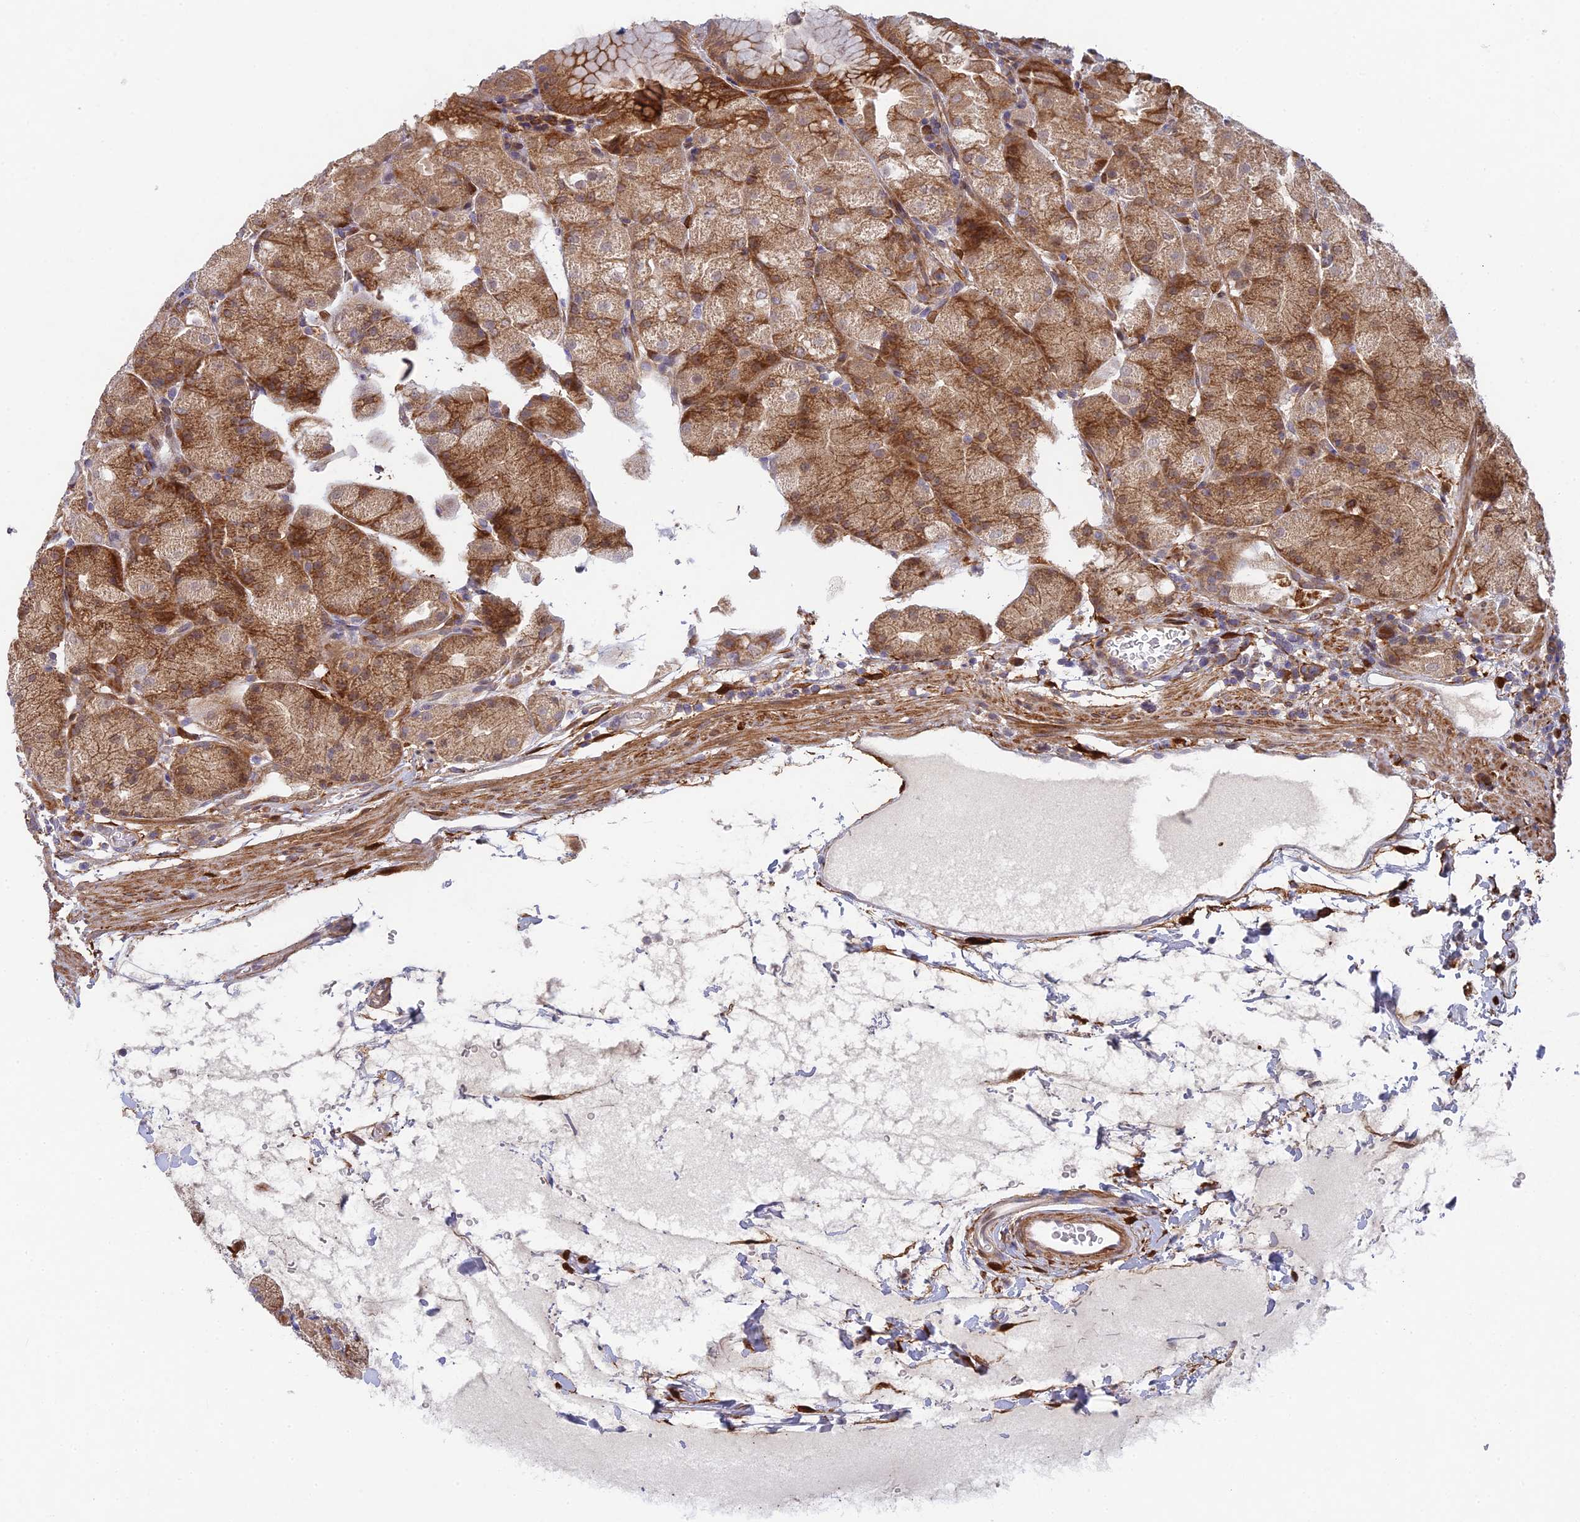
{"staining": {"intensity": "strong", "quantity": "25%-75%", "location": "cytoplasmic/membranous,nuclear"}, "tissue": "stomach", "cell_type": "Glandular cells", "image_type": "normal", "snomed": [{"axis": "morphology", "description": "Normal tissue, NOS"}, {"axis": "topography", "description": "Stomach, upper"}, {"axis": "topography", "description": "Stomach, lower"}], "caption": "Protein analysis of unremarkable stomach reveals strong cytoplasmic/membranous,nuclear positivity in about 25%-75% of glandular cells. (Stains: DAB (3,3'-diaminobenzidine) in brown, nuclei in blue, Microscopy: brightfield microscopy at high magnification).", "gene": "INCA1", "patient": {"sex": "male", "age": 62}}